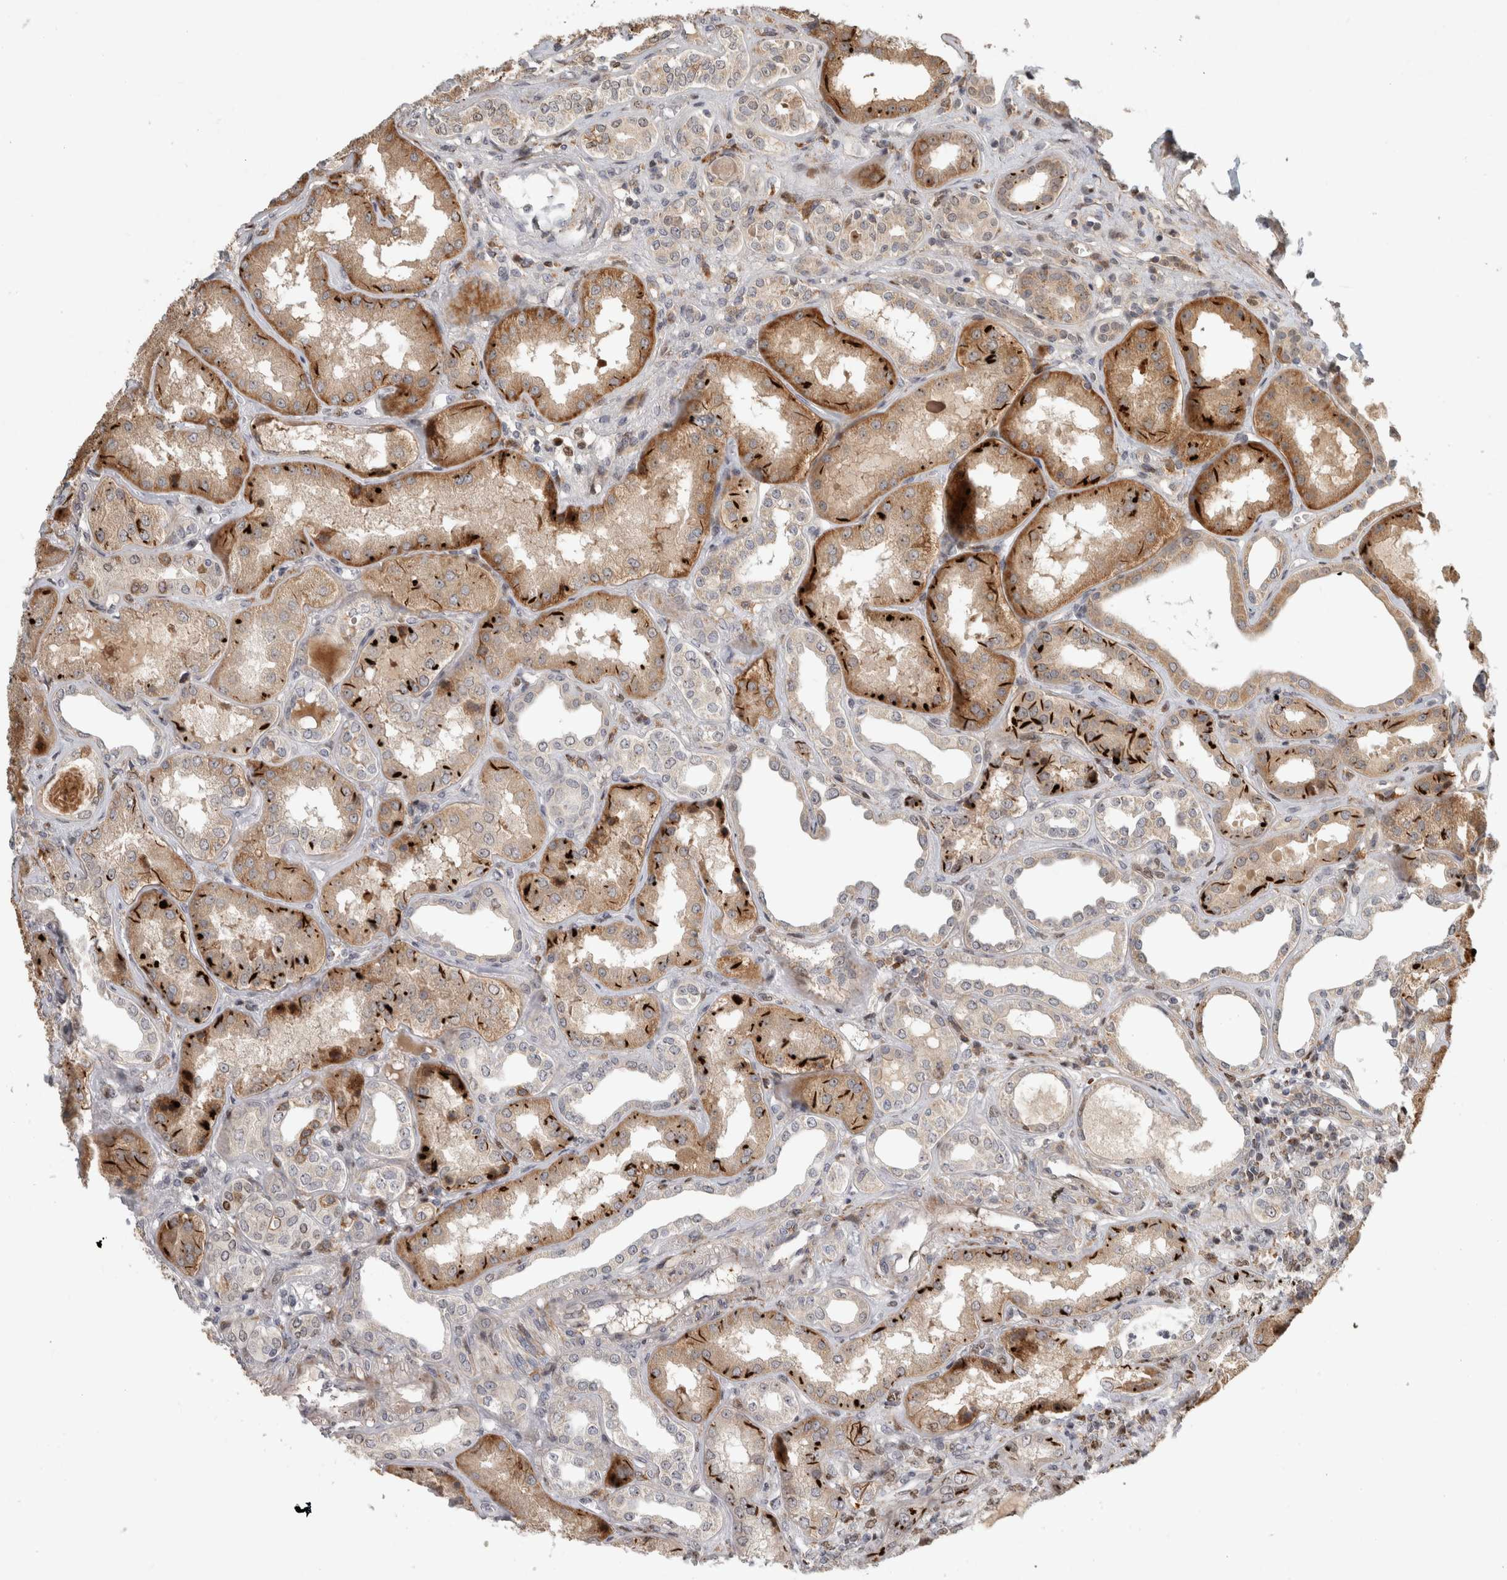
{"staining": {"intensity": "weak", "quantity": "<25%", "location": "cytoplasmic/membranous"}, "tissue": "kidney", "cell_type": "Cells in glomeruli", "image_type": "normal", "snomed": [{"axis": "morphology", "description": "Normal tissue, NOS"}, {"axis": "topography", "description": "Kidney"}], "caption": "Immunohistochemistry (IHC) photomicrograph of normal kidney stained for a protein (brown), which exhibits no staining in cells in glomeruli. (Stains: DAB (3,3'-diaminobenzidine) IHC with hematoxylin counter stain, Microscopy: brightfield microscopy at high magnification).", "gene": "INSRR", "patient": {"sex": "female", "age": 56}}